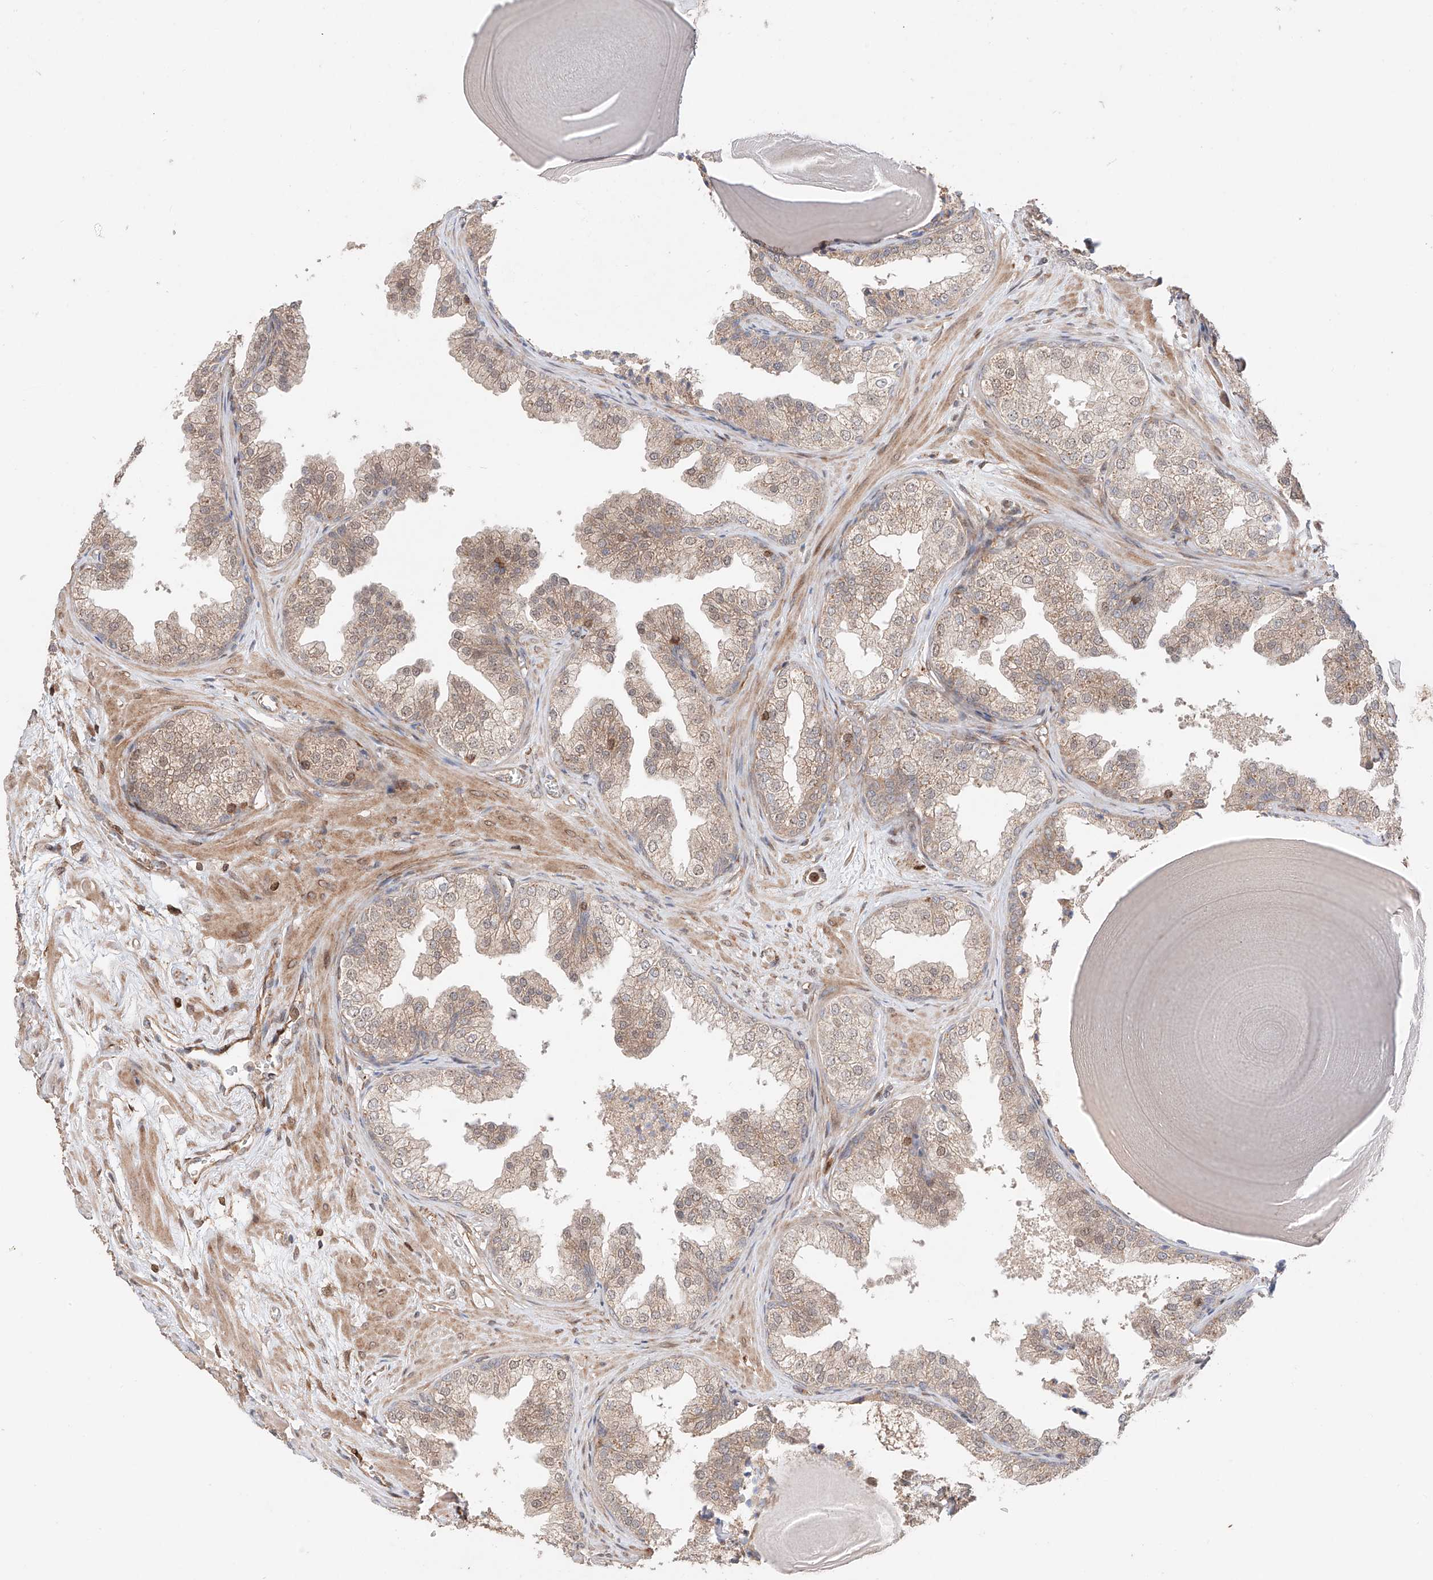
{"staining": {"intensity": "weak", "quantity": "25%-75%", "location": "cytoplasmic/membranous"}, "tissue": "prostate", "cell_type": "Glandular cells", "image_type": "normal", "snomed": [{"axis": "morphology", "description": "Normal tissue, NOS"}, {"axis": "topography", "description": "Prostate"}], "caption": "Immunohistochemistry (IHC) histopathology image of unremarkable prostate: prostate stained using immunohistochemistry exhibits low levels of weak protein expression localized specifically in the cytoplasmic/membranous of glandular cells, appearing as a cytoplasmic/membranous brown color.", "gene": "IGSF22", "patient": {"sex": "male", "age": 48}}